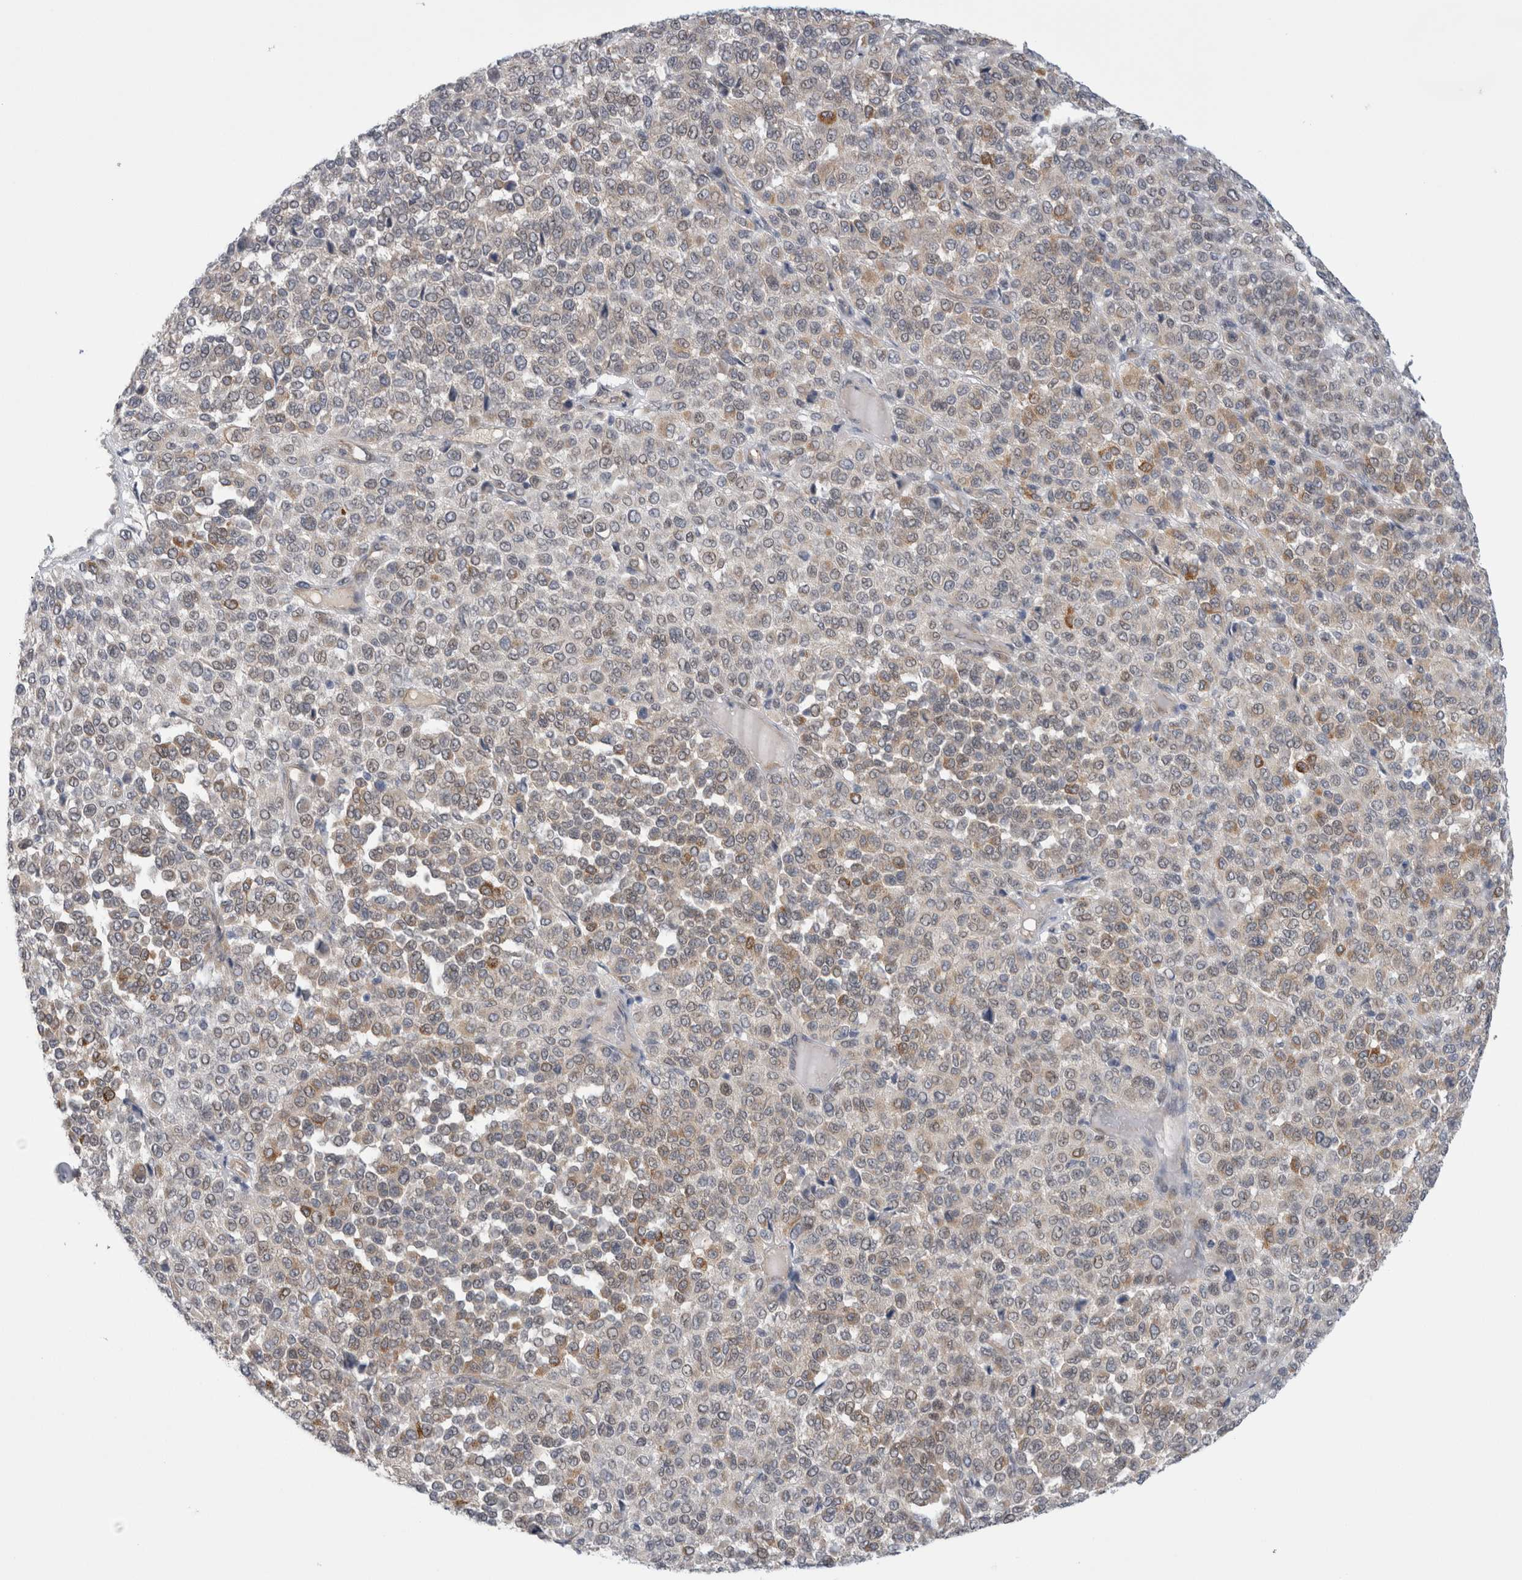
{"staining": {"intensity": "weak", "quantity": "25%-75%", "location": "cytoplasmic/membranous"}, "tissue": "melanoma", "cell_type": "Tumor cells", "image_type": "cancer", "snomed": [{"axis": "morphology", "description": "Malignant melanoma, Metastatic site"}, {"axis": "topography", "description": "Pancreas"}], "caption": "Malignant melanoma (metastatic site) was stained to show a protein in brown. There is low levels of weak cytoplasmic/membranous expression in approximately 25%-75% of tumor cells. The staining was performed using DAB, with brown indicating positive protein expression. Nuclei are stained blue with hematoxylin.", "gene": "TAFA5", "patient": {"sex": "female", "age": 30}}